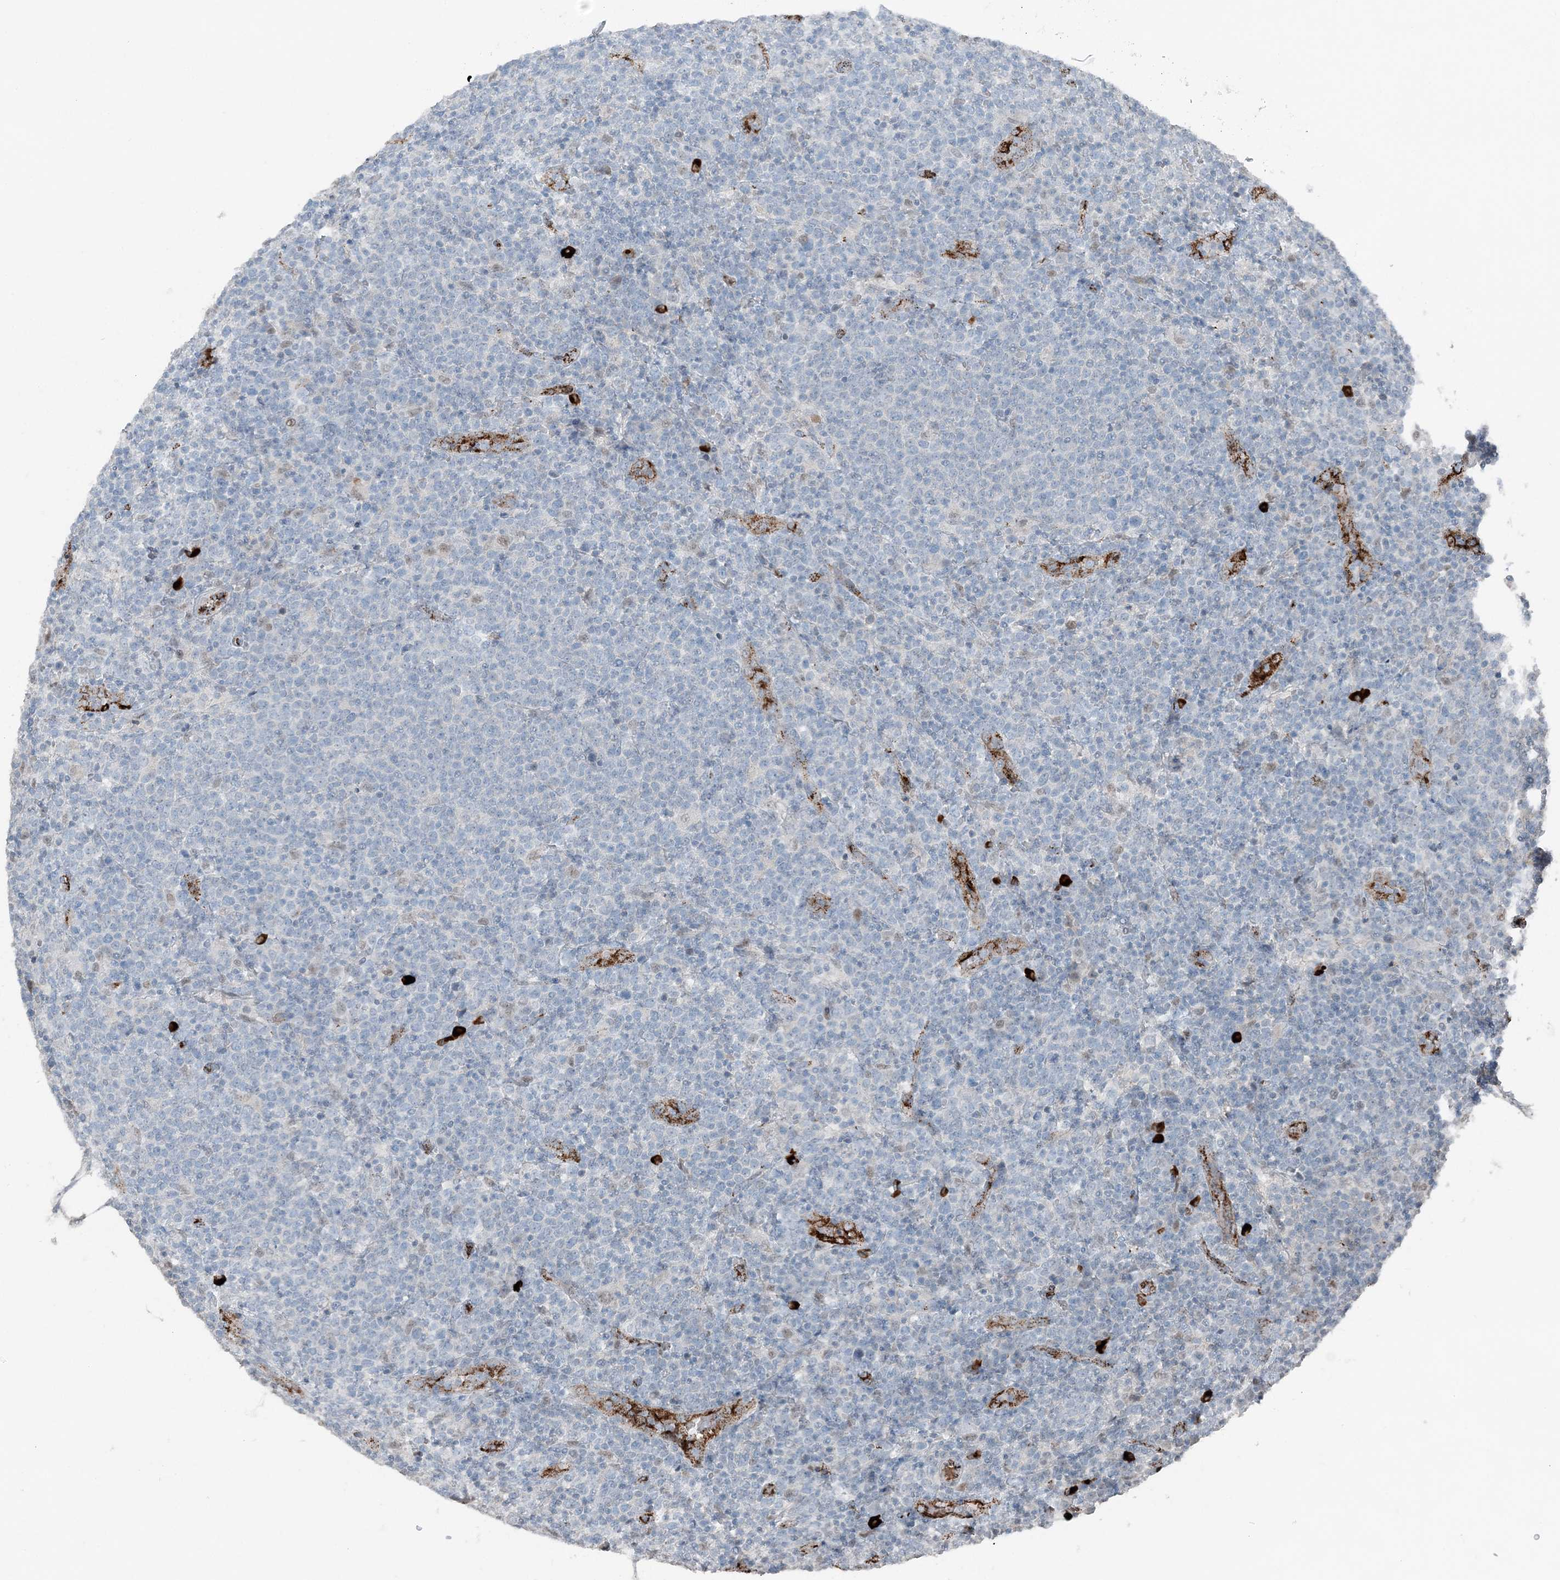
{"staining": {"intensity": "negative", "quantity": "none", "location": "none"}, "tissue": "lymphoma", "cell_type": "Tumor cells", "image_type": "cancer", "snomed": [{"axis": "morphology", "description": "Malignant lymphoma, non-Hodgkin's type, High grade"}, {"axis": "topography", "description": "Lymph node"}], "caption": "Protein analysis of malignant lymphoma, non-Hodgkin's type (high-grade) shows no significant expression in tumor cells. Brightfield microscopy of immunohistochemistry (IHC) stained with DAB (3,3'-diaminobenzidine) (brown) and hematoxylin (blue), captured at high magnification.", "gene": "ELOVL7", "patient": {"sex": "male", "age": 61}}